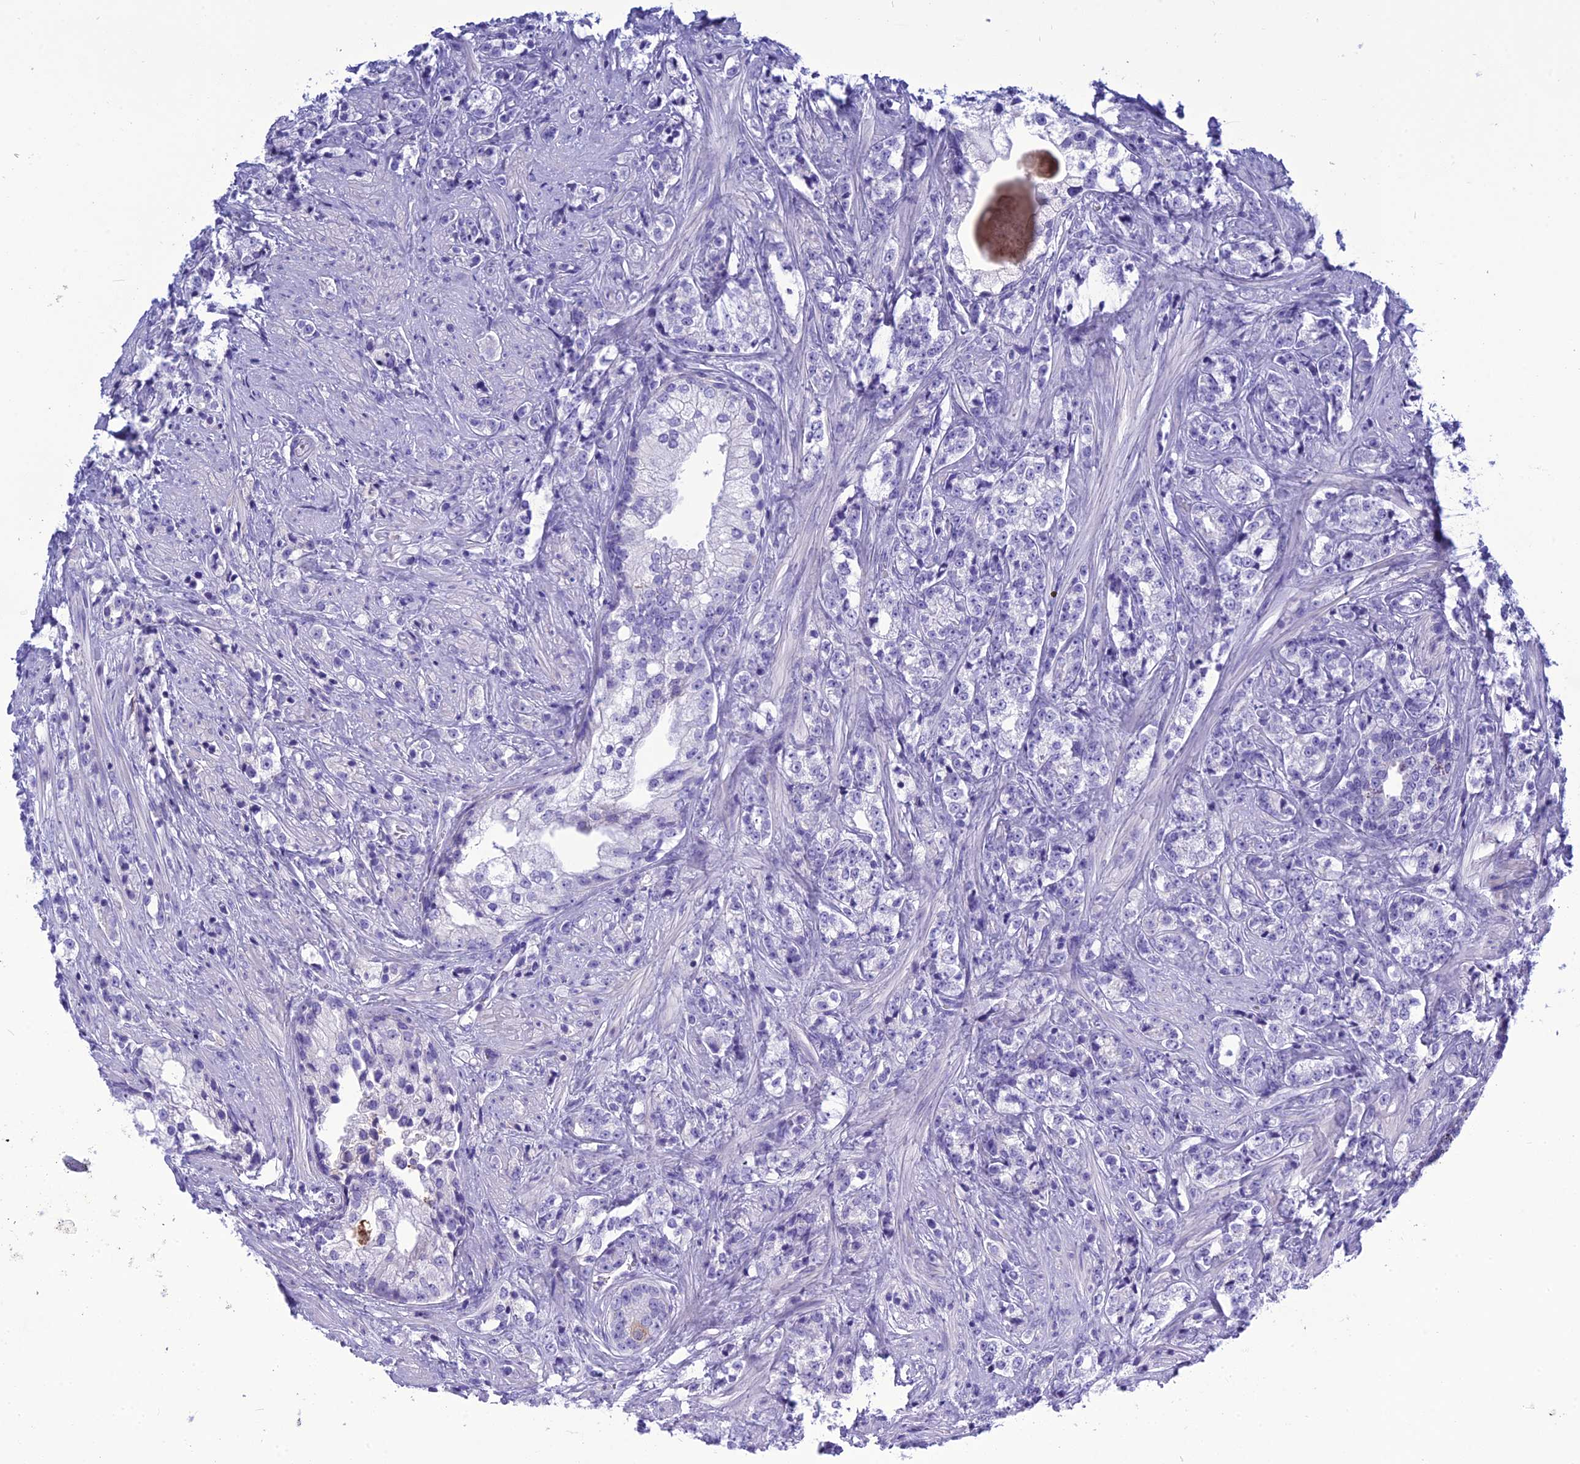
{"staining": {"intensity": "negative", "quantity": "none", "location": "none"}, "tissue": "prostate cancer", "cell_type": "Tumor cells", "image_type": "cancer", "snomed": [{"axis": "morphology", "description": "Adenocarcinoma, High grade"}, {"axis": "topography", "description": "Prostate"}], "caption": "A high-resolution image shows IHC staining of adenocarcinoma (high-grade) (prostate), which shows no significant positivity in tumor cells. (Stains: DAB (3,3'-diaminobenzidine) immunohistochemistry (IHC) with hematoxylin counter stain, Microscopy: brightfield microscopy at high magnification).", "gene": "BBS2", "patient": {"sex": "male", "age": 69}}